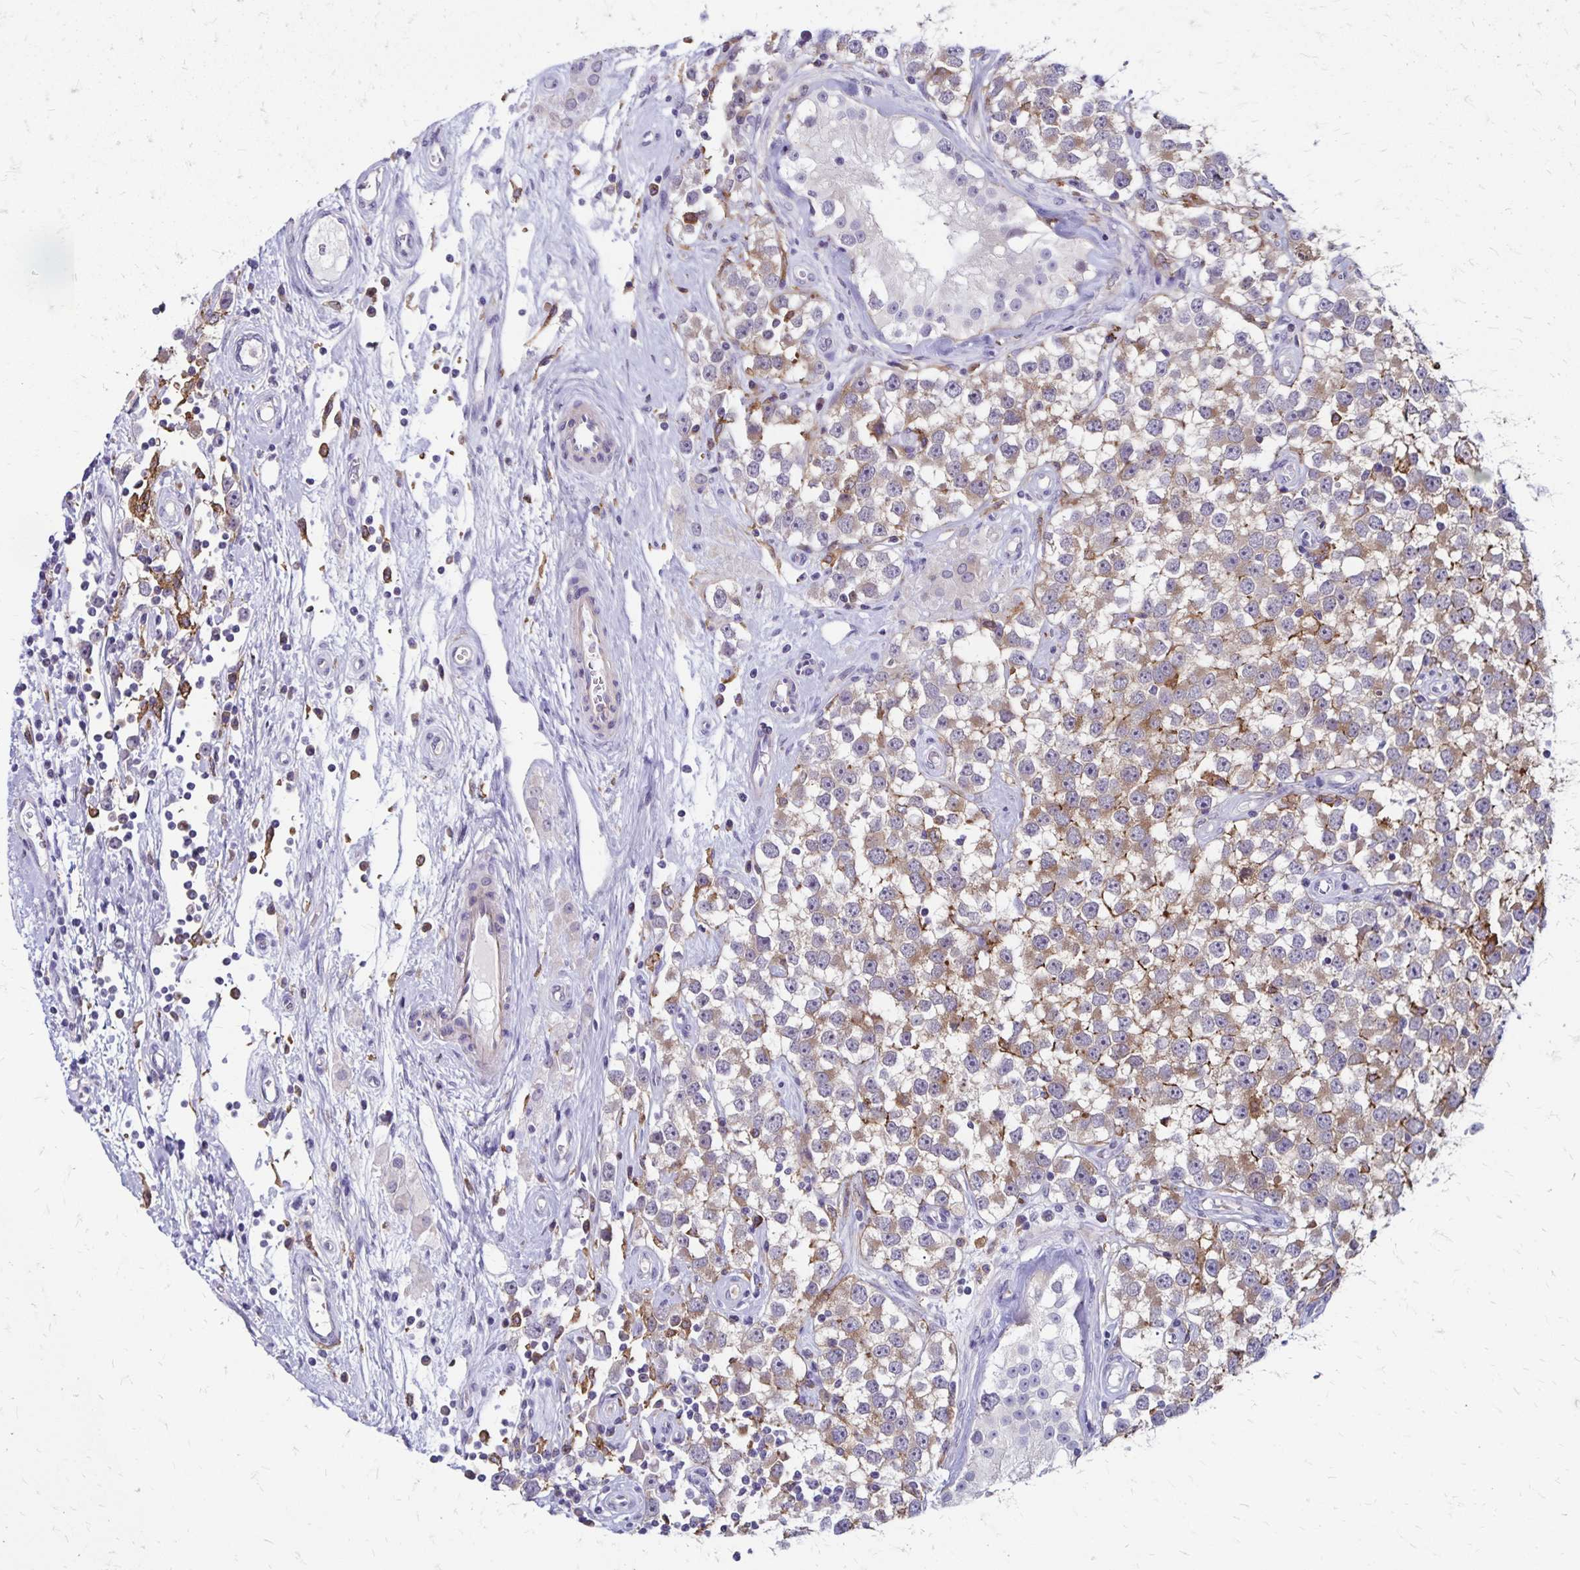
{"staining": {"intensity": "weak", "quantity": "25%-75%", "location": "cytoplasmic/membranous"}, "tissue": "testis cancer", "cell_type": "Tumor cells", "image_type": "cancer", "snomed": [{"axis": "morphology", "description": "Seminoma, NOS"}, {"axis": "topography", "description": "Testis"}], "caption": "DAB immunohistochemical staining of seminoma (testis) demonstrates weak cytoplasmic/membranous protein expression in about 25%-75% of tumor cells.", "gene": "TNS3", "patient": {"sex": "male", "age": 34}}